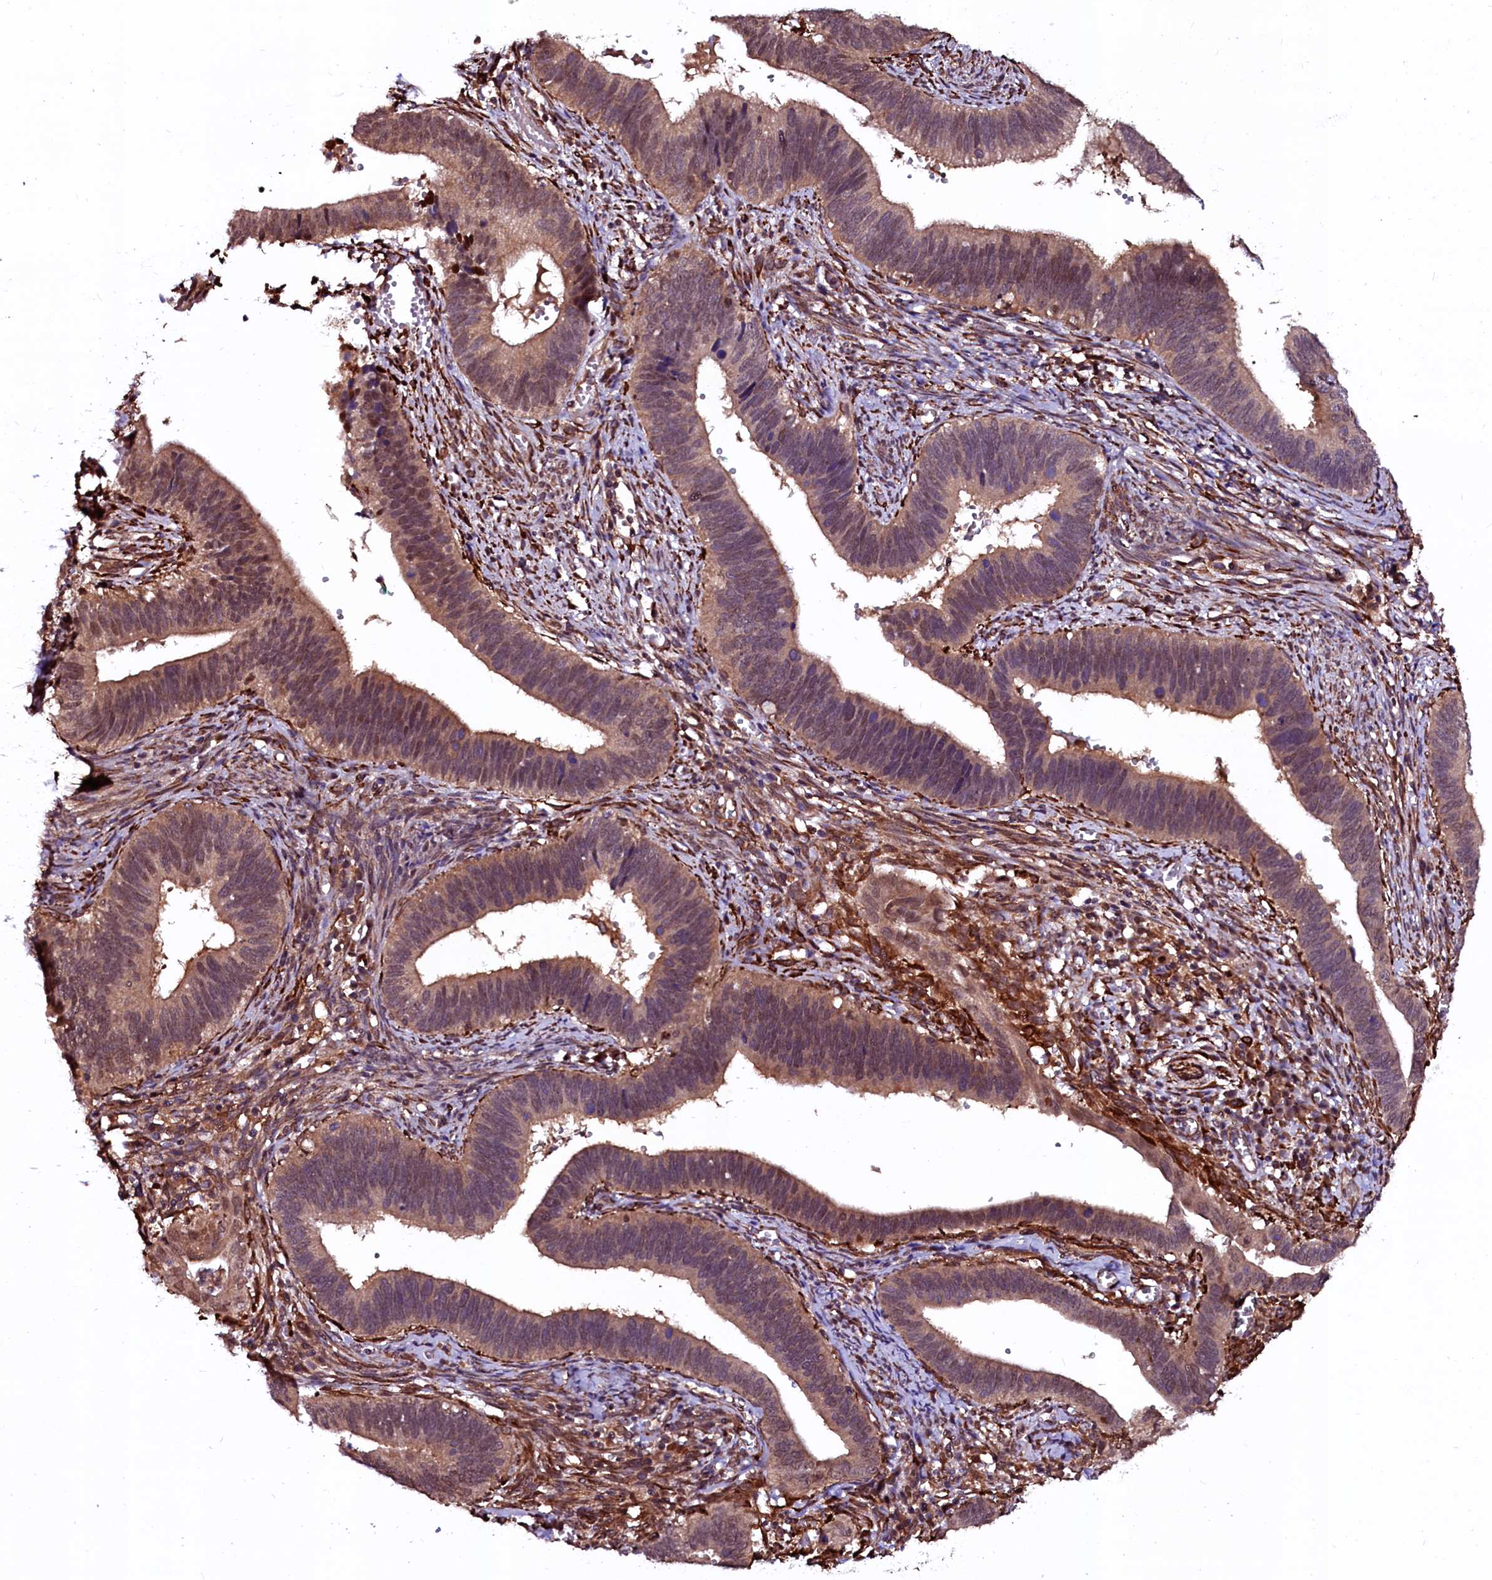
{"staining": {"intensity": "moderate", "quantity": ">75%", "location": "cytoplasmic/membranous,nuclear"}, "tissue": "cervical cancer", "cell_type": "Tumor cells", "image_type": "cancer", "snomed": [{"axis": "morphology", "description": "Adenocarcinoma, NOS"}, {"axis": "topography", "description": "Cervix"}], "caption": "This image displays immunohistochemistry staining of cervical adenocarcinoma, with medium moderate cytoplasmic/membranous and nuclear positivity in approximately >75% of tumor cells.", "gene": "N4BP1", "patient": {"sex": "female", "age": 42}}